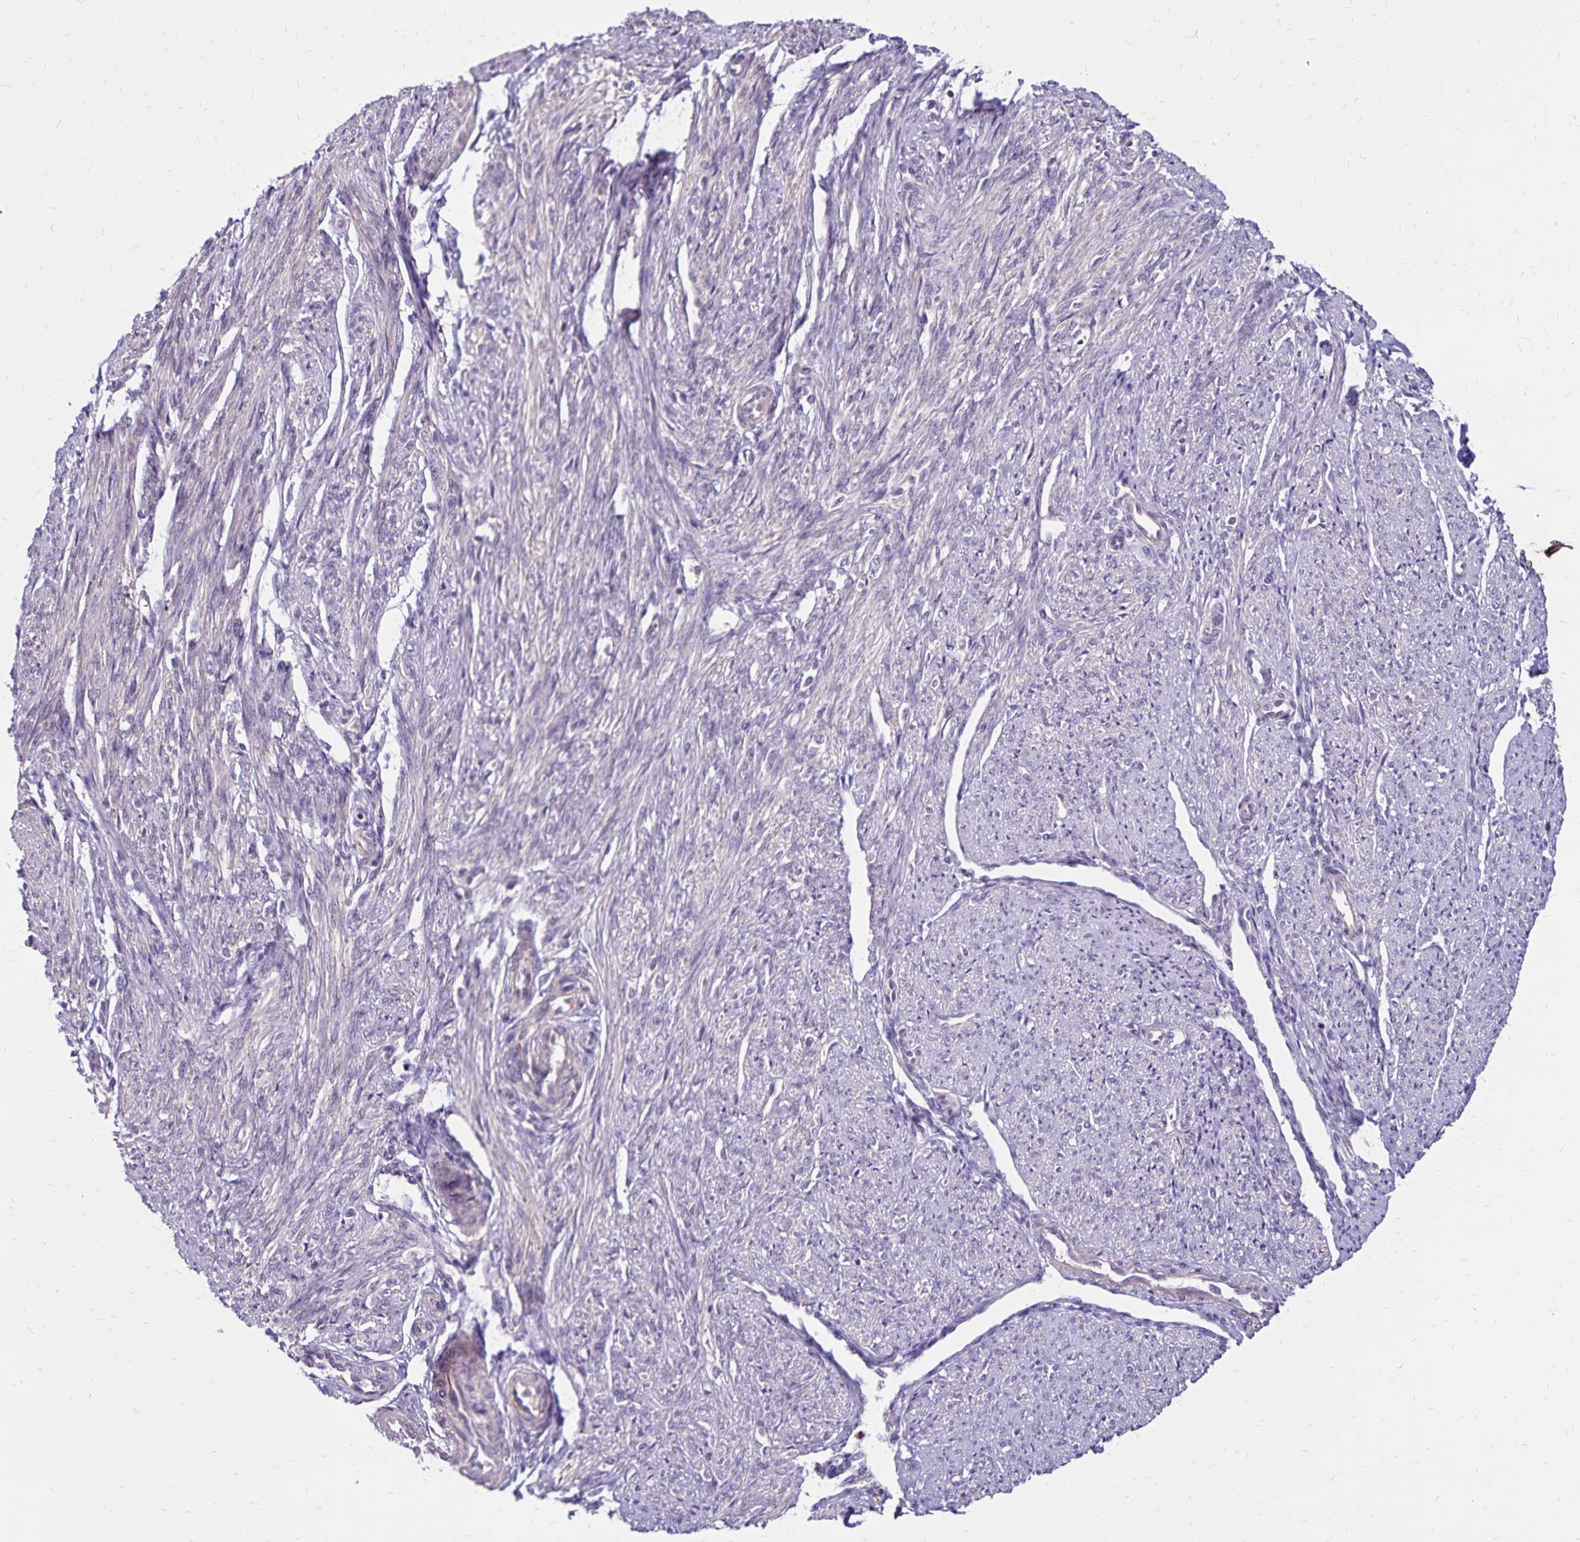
{"staining": {"intensity": "weak", "quantity": "25%-75%", "location": "cytoplasmic/membranous"}, "tissue": "smooth muscle", "cell_type": "Smooth muscle cells", "image_type": "normal", "snomed": [{"axis": "morphology", "description": "Normal tissue, NOS"}, {"axis": "topography", "description": "Smooth muscle"}], "caption": "Normal smooth muscle was stained to show a protein in brown. There is low levels of weak cytoplasmic/membranous positivity in approximately 25%-75% of smooth muscle cells.", "gene": "FSD1", "patient": {"sex": "female", "age": 65}}